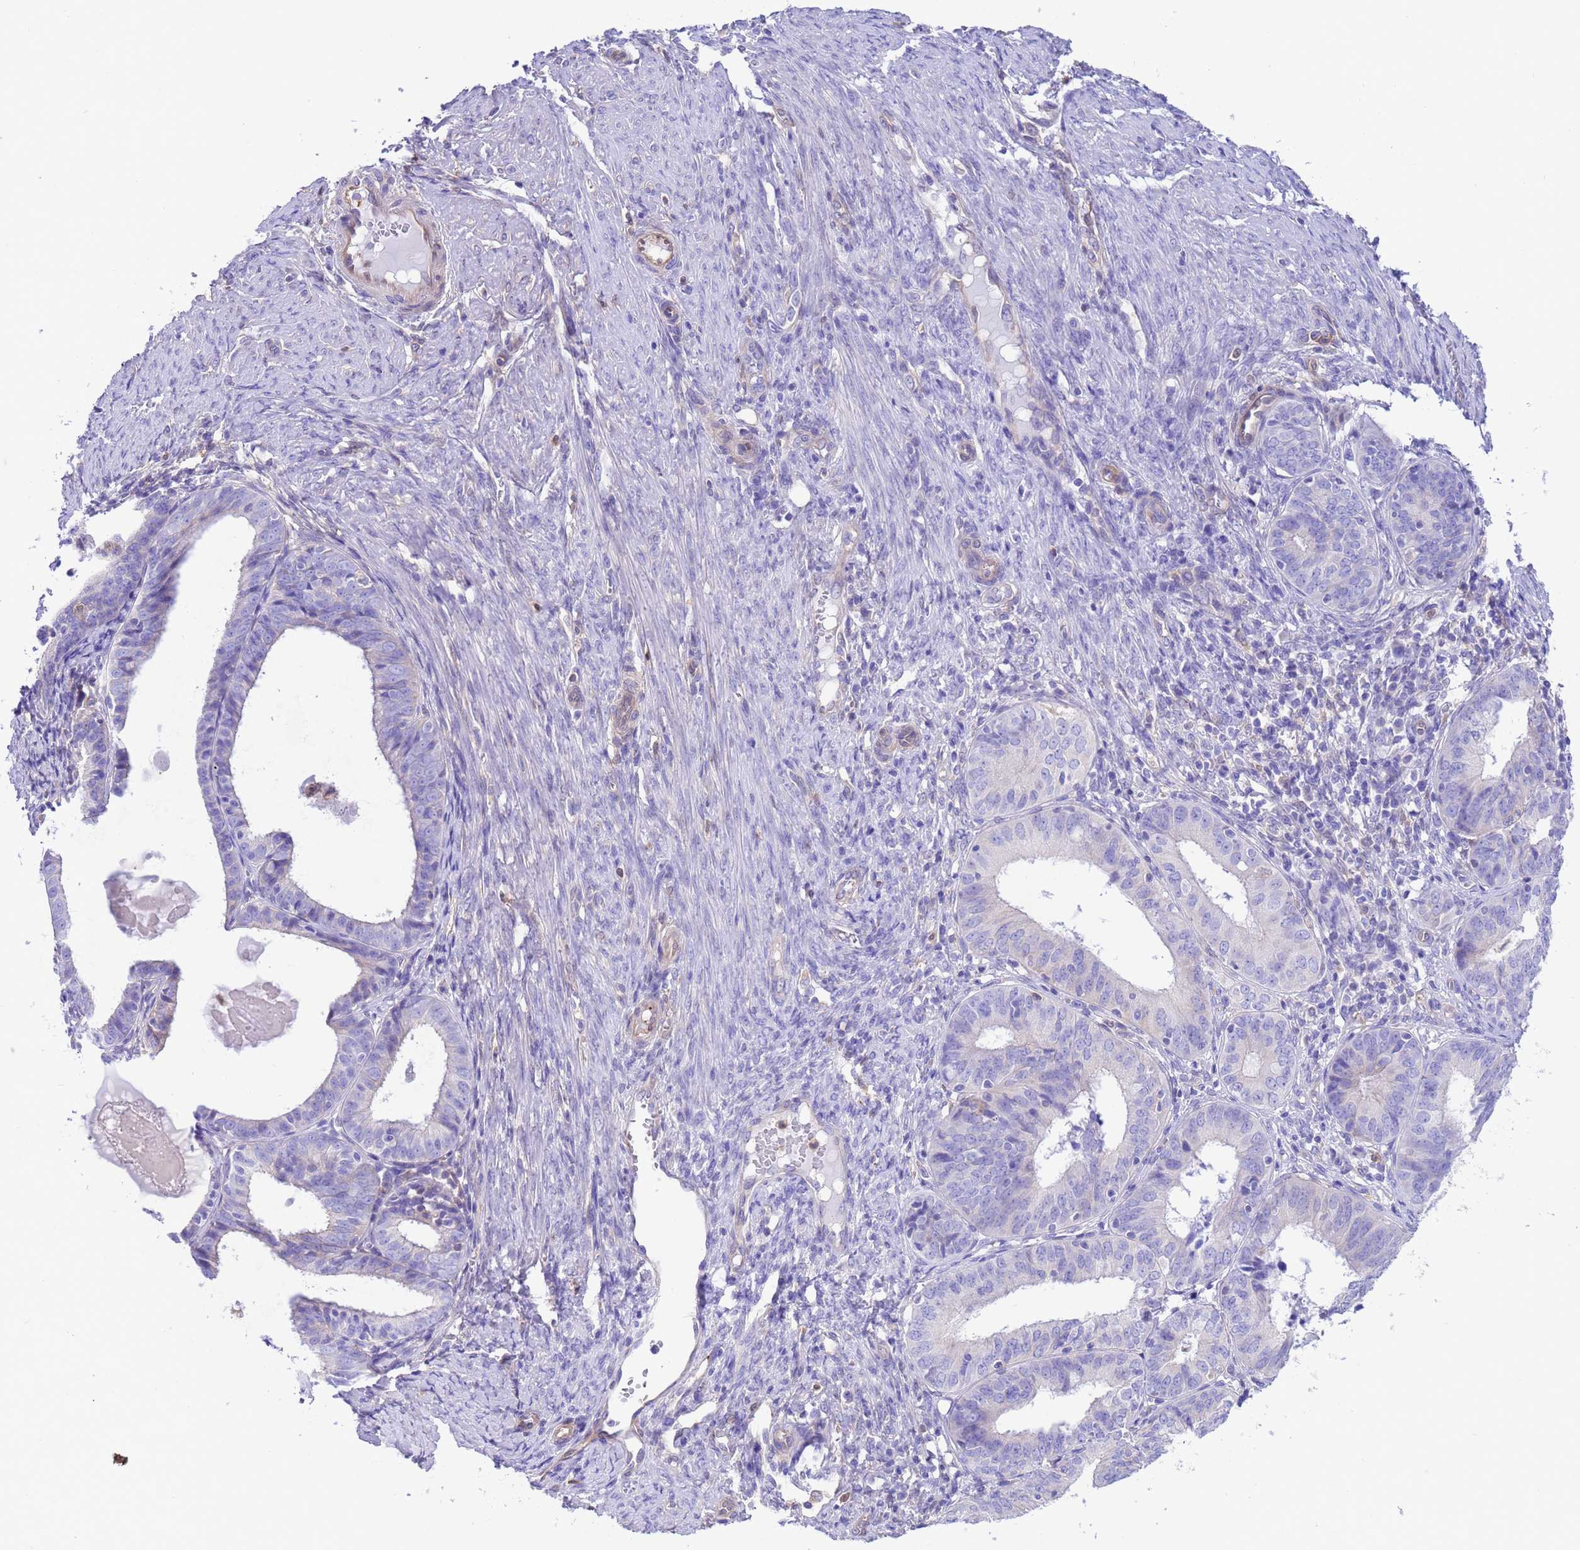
{"staining": {"intensity": "negative", "quantity": "none", "location": "none"}, "tissue": "endometrial cancer", "cell_type": "Tumor cells", "image_type": "cancer", "snomed": [{"axis": "morphology", "description": "Adenocarcinoma, NOS"}, {"axis": "topography", "description": "Endometrium"}], "caption": "There is no significant staining in tumor cells of endometrial cancer.", "gene": "C6orf47", "patient": {"sex": "female", "age": 51}}